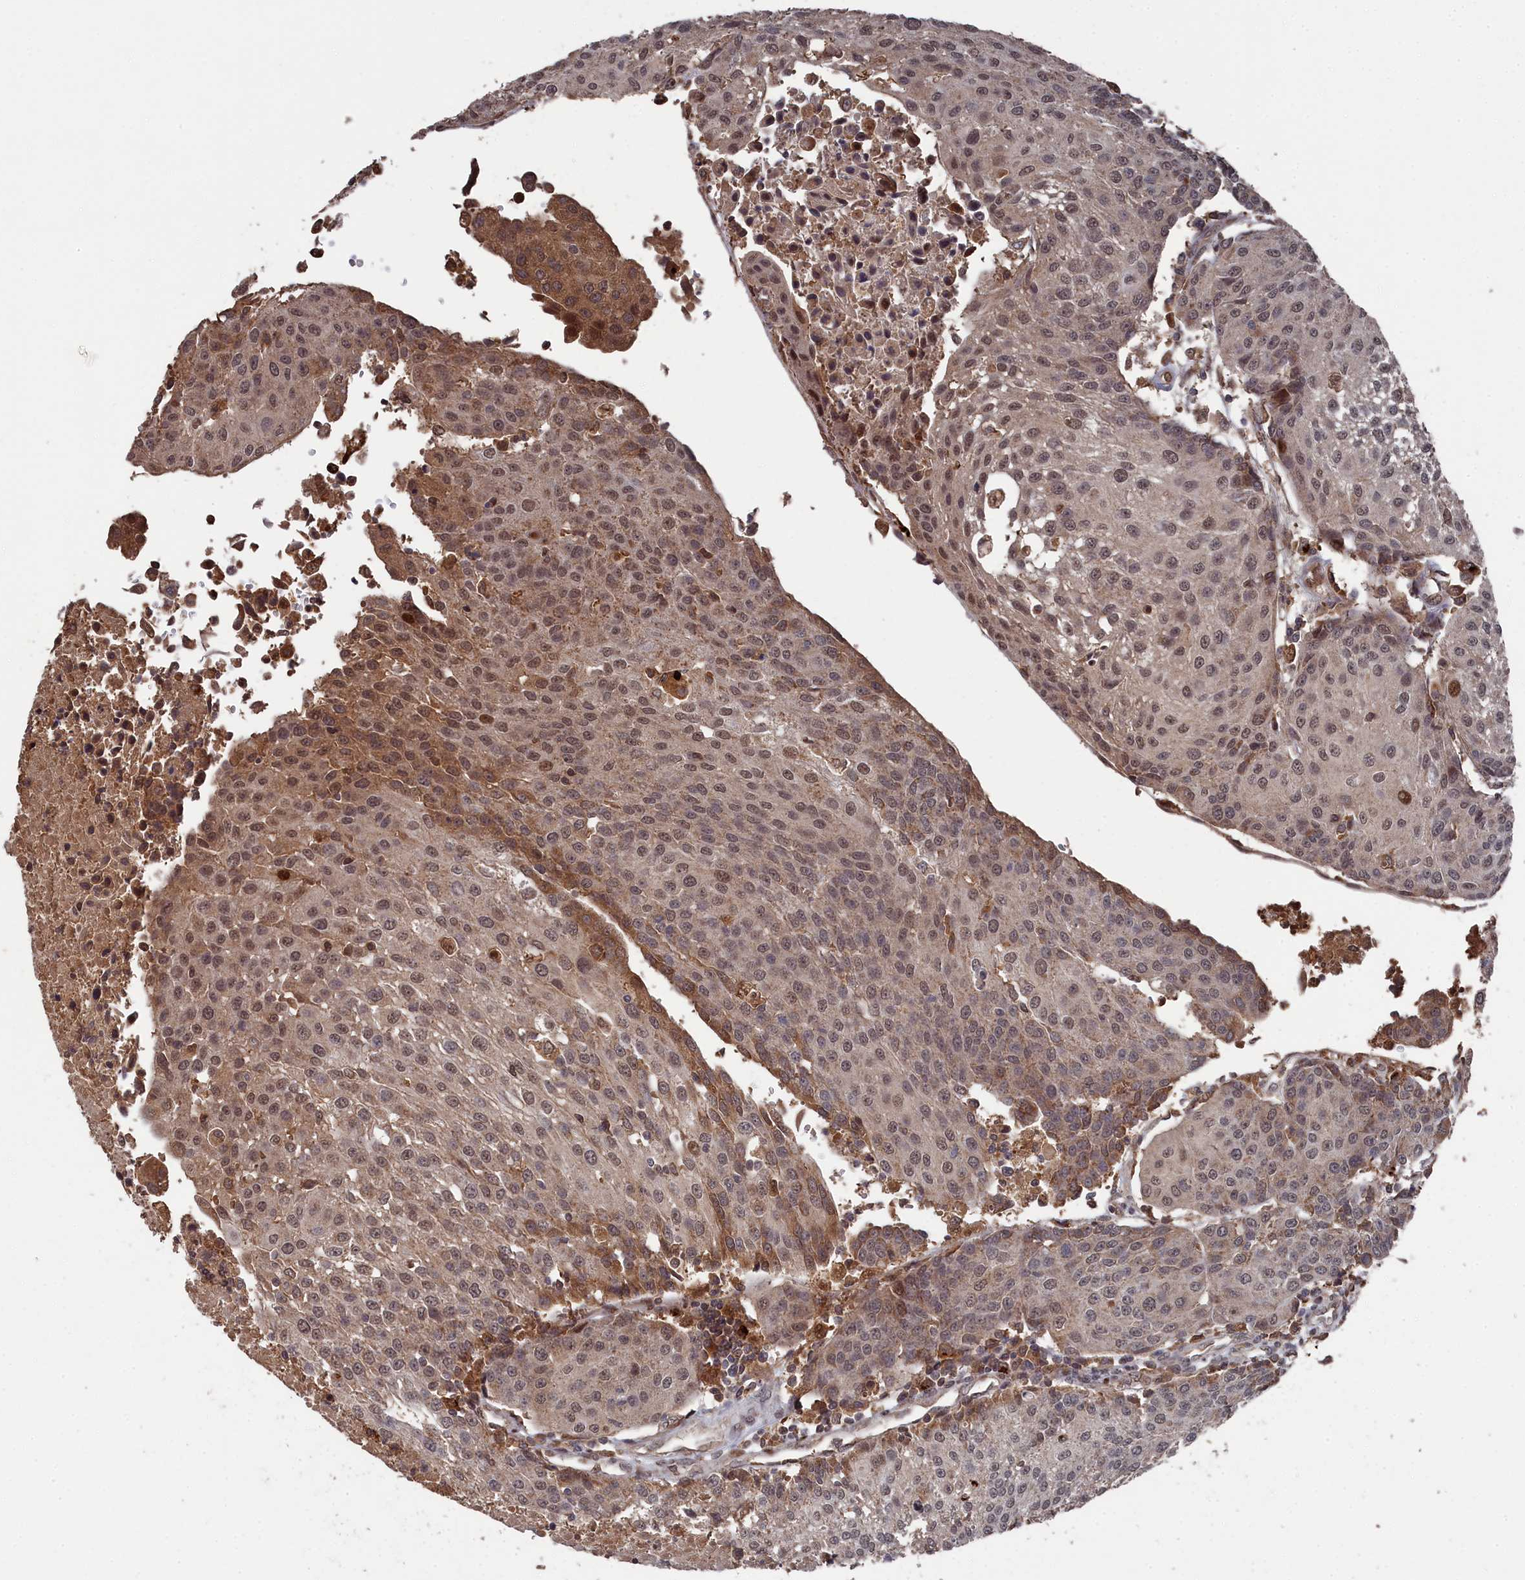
{"staining": {"intensity": "moderate", "quantity": ">75%", "location": "cytoplasmic/membranous,nuclear"}, "tissue": "urothelial cancer", "cell_type": "Tumor cells", "image_type": "cancer", "snomed": [{"axis": "morphology", "description": "Urothelial carcinoma, High grade"}, {"axis": "topography", "description": "Urinary bladder"}], "caption": "The micrograph shows immunohistochemical staining of high-grade urothelial carcinoma. There is moderate cytoplasmic/membranous and nuclear staining is present in approximately >75% of tumor cells.", "gene": "CEACAM21", "patient": {"sex": "female", "age": 85}}